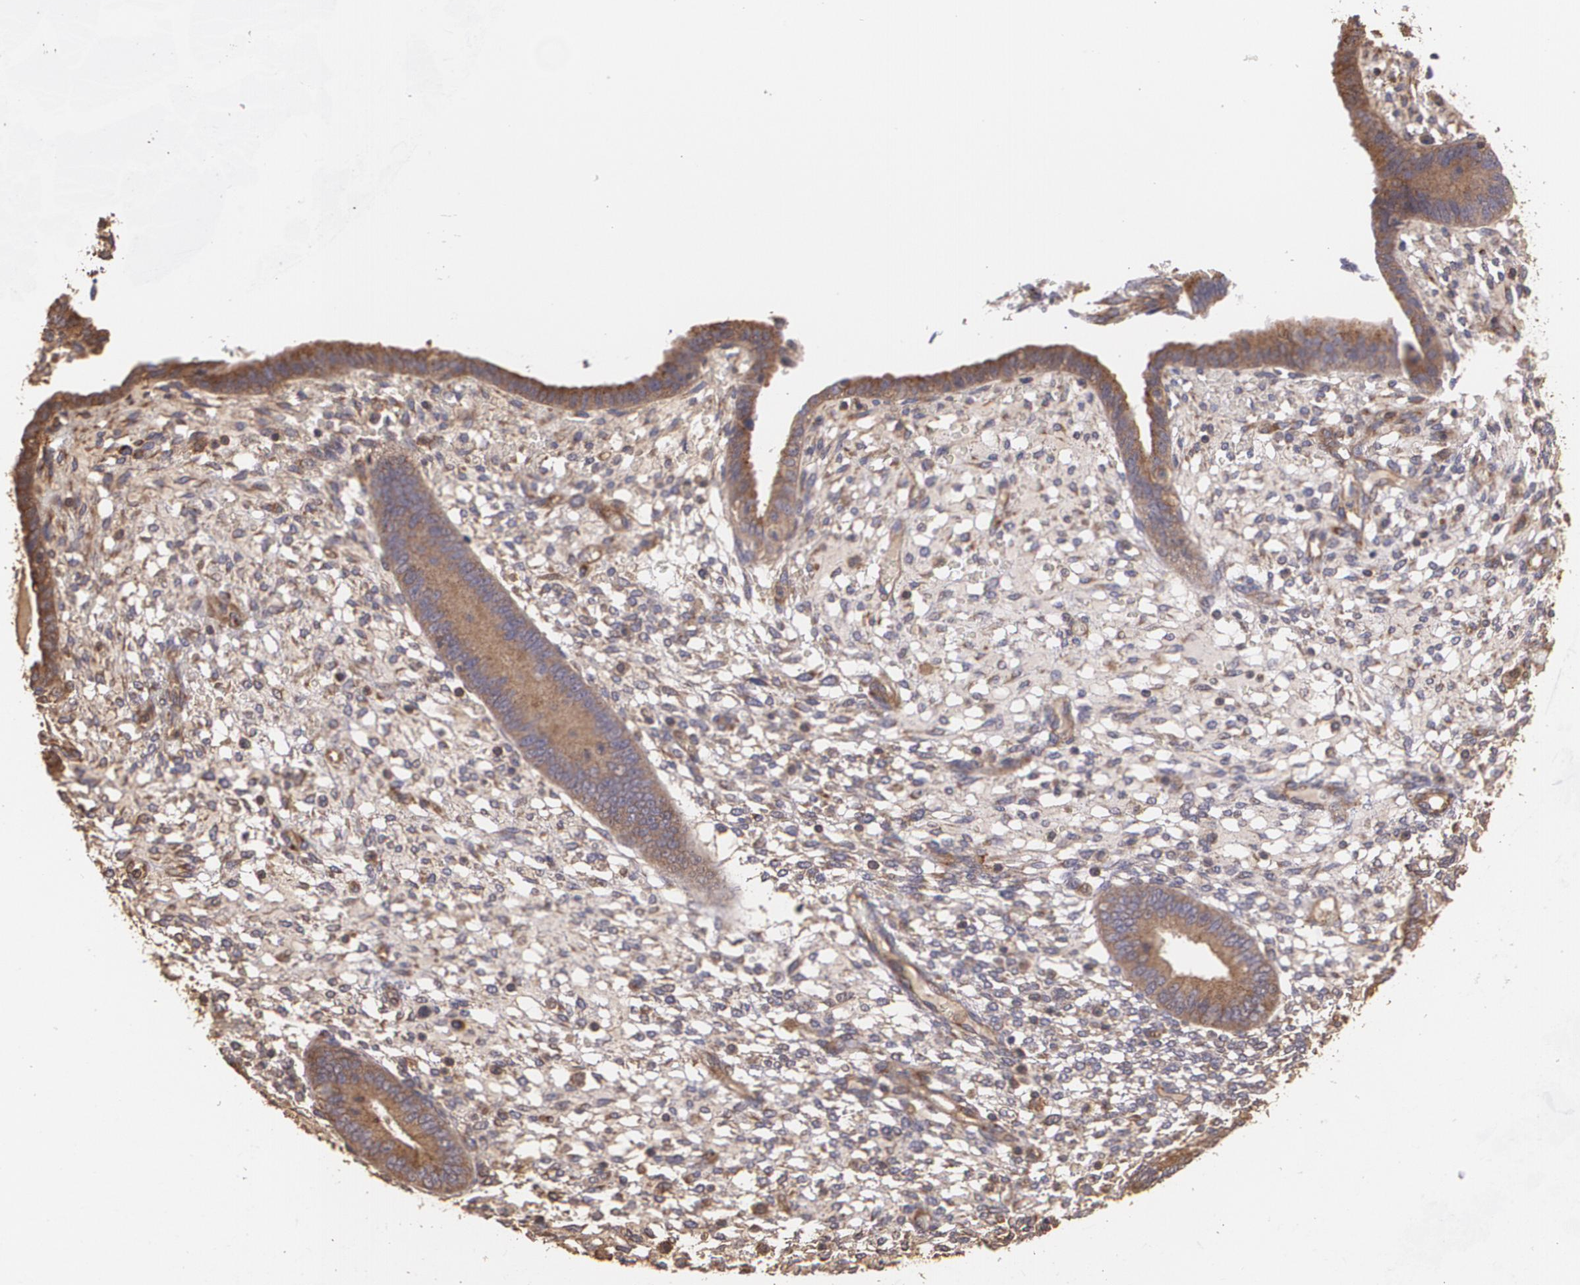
{"staining": {"intensity": "moderate", "quantity": "25%-75%", "location": "cytoplasmic/membranous"}, "tissue": "endometrium", "cell_type": "Cells in endometrial stroma", "image_type": "normal", "snomed": [{"axis": "morphology", "description": "Normal tissue, NOS"}, {"axis": "topography", "description": "Endometrium"}], "caption": "Moderate cytoplasmic/membranous staining is present in about 25%-75% of cells in endometrial stroma in benign endometrium.", "gene": "ECE1", "patient": {"sex": "female", "age": 42}}